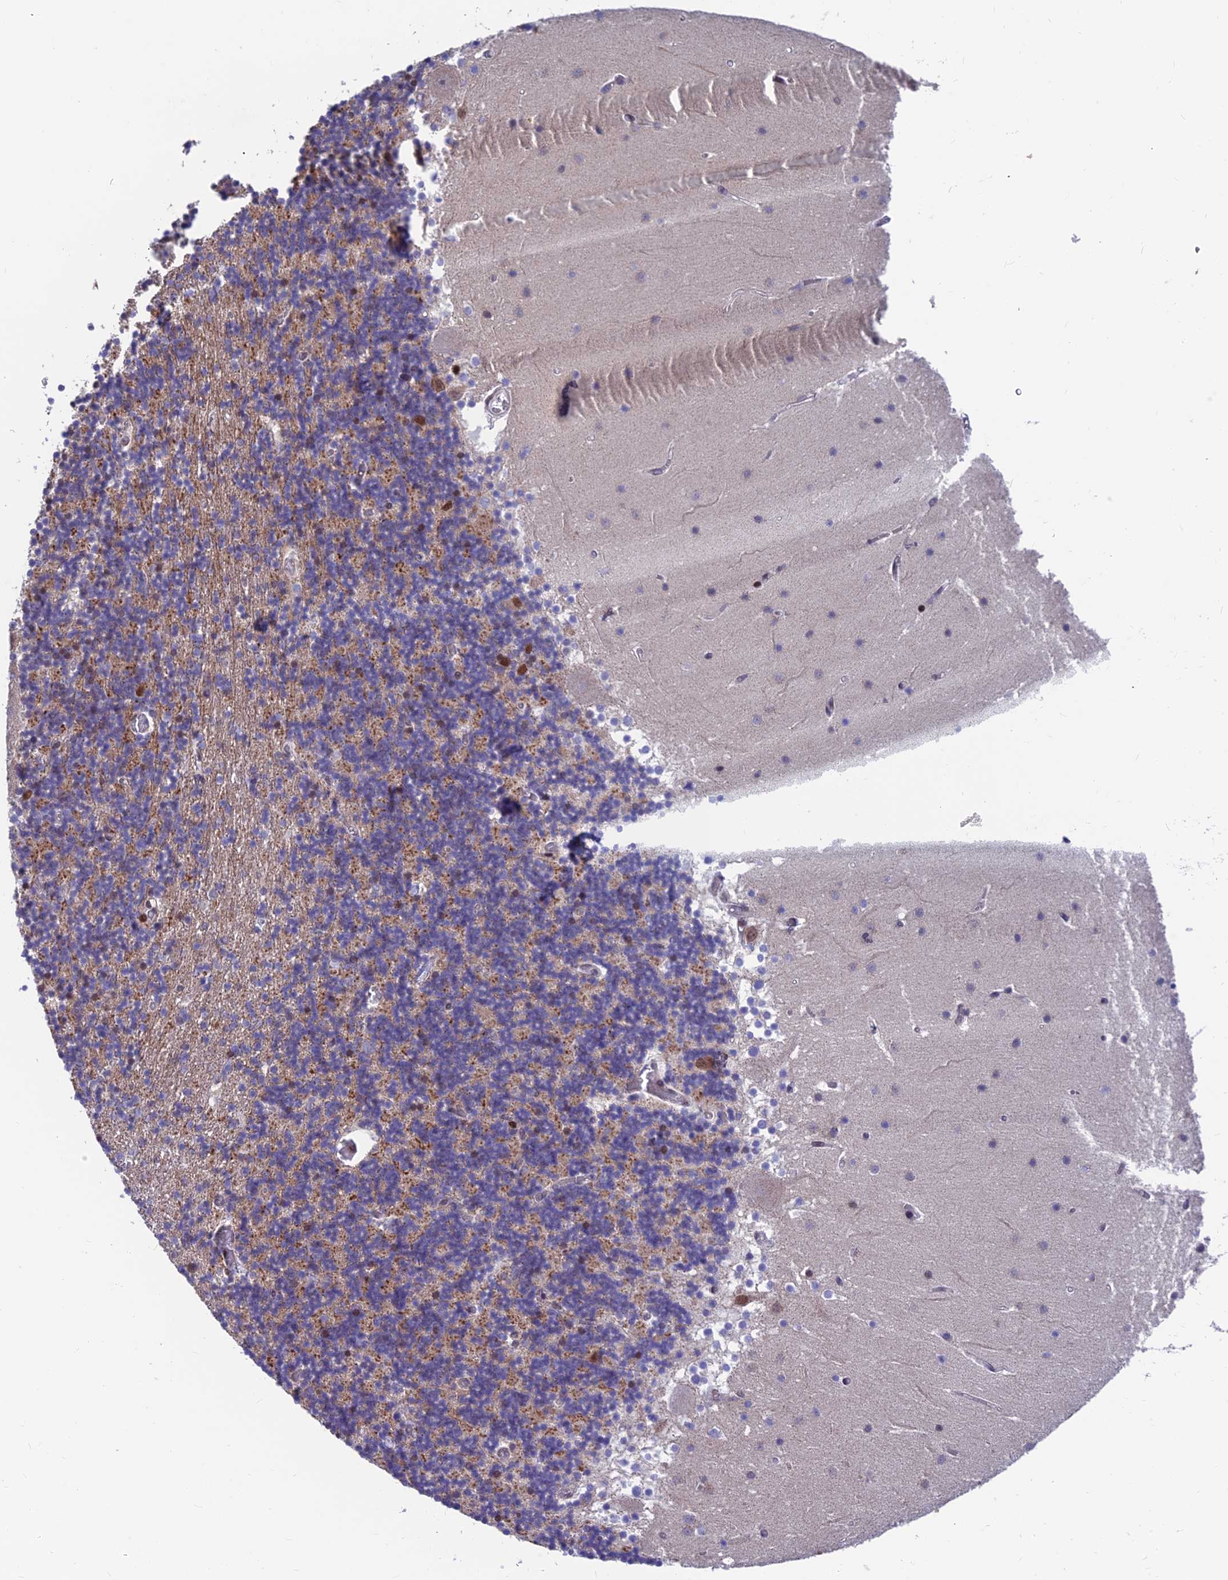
{"staining": {"intensity": "weak", "quantity": "25%-75%", "location": "nuclear"}, "tissue": "cerebellum", "cell_type": "Cells in granular layer", "image_type": "normal", "snomed": [{"axis": "morphology", "description": "Normal tissue, NOS"}, {"axis": "topography", "description": "Cerebellum"}], "caption": "Immunohistochemistry (IHC) image of benign human cerebellum stained for a protein (brown), which shows low levels of weak nuclear positivity in about 25%-75% of cells in granular layer.", "gene": "KIAA1191", "patient": {"sex": "female", "age": 28}}